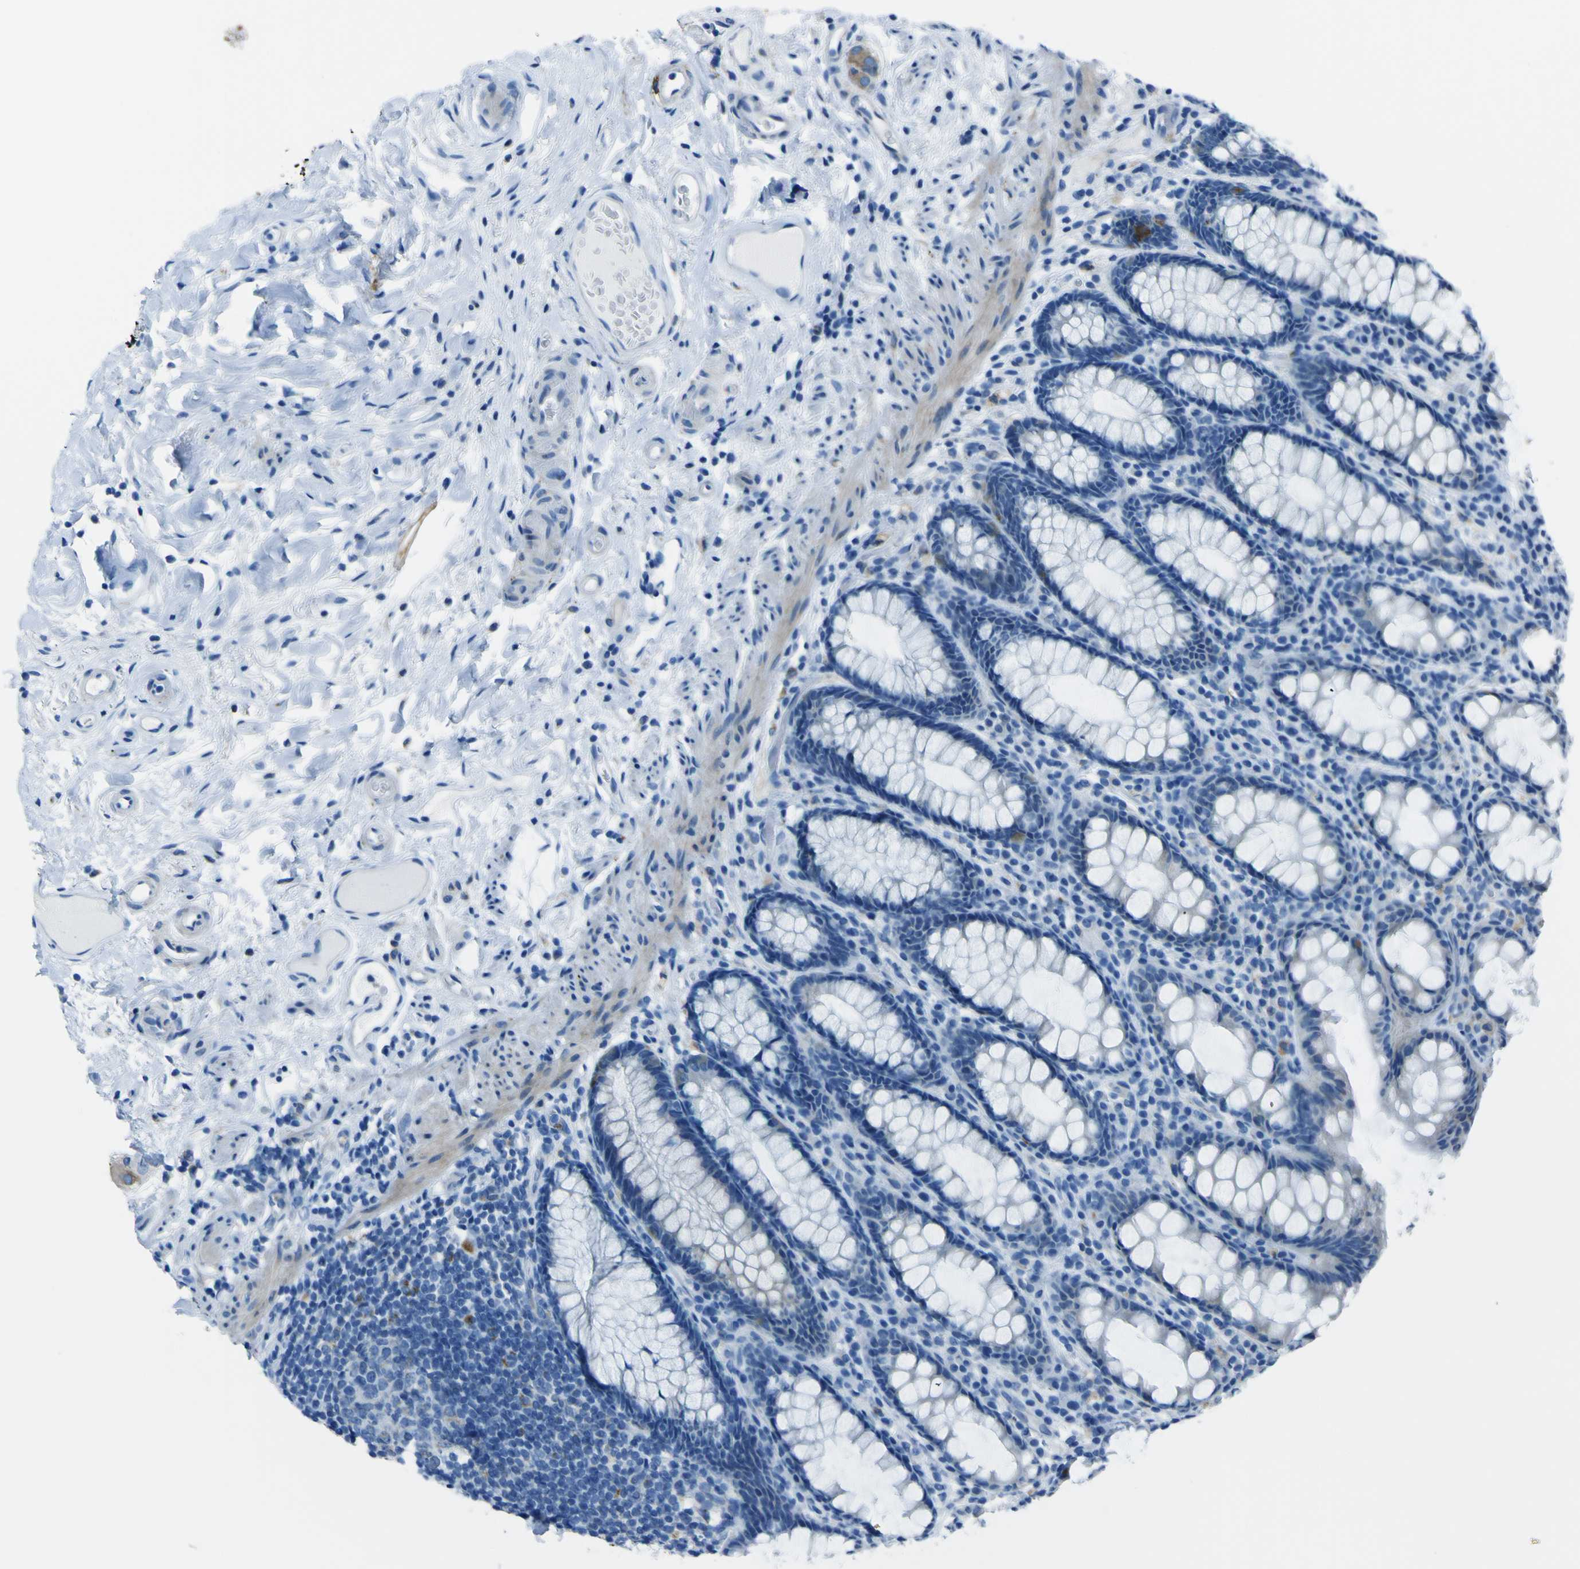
{"staining": {"intensity": "negative", "quantity": "none", "location": "none"}, "tissue": "rectum", "cell_type": "Glandular cells", "image_type": "normal", "snomed": [{"axis": "morphology", "description": "Normal tissue, NOS"}, {"axis": "topography", "description": "Rectum"}], "caption": "This is an IHC micrograph of normal human rectum. There is no staining in glandular cells.", "gene": "ACSL1", "patient": {"sex": "male", "age": 92}}